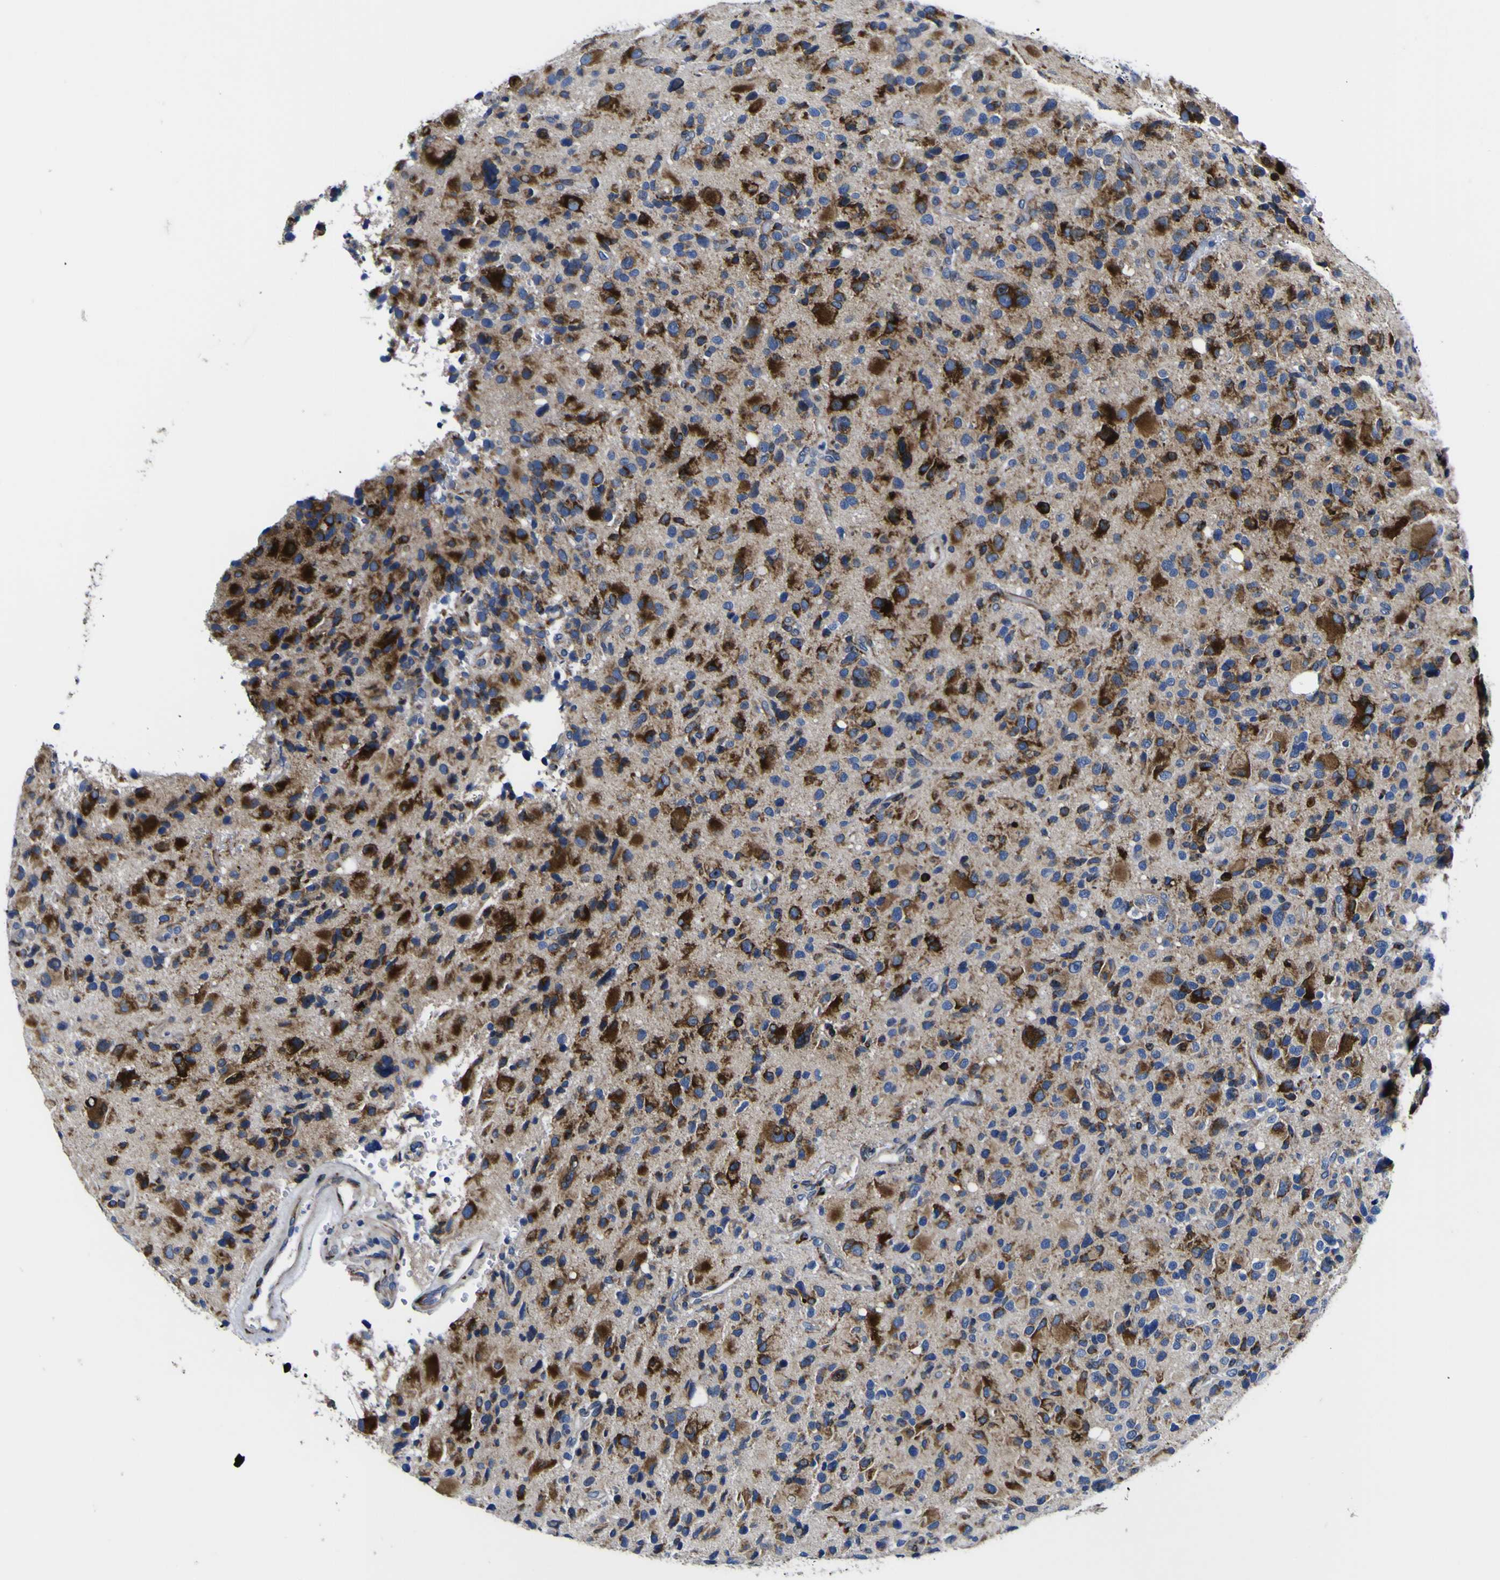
{"staining": {"intensity": "strong", "quantity": "25%-75%", "location": "cytoplasmic/membranous"}, "tissue": "glioma", "cell_type": "Tumor cells", "image_type": "cancer", "snomed": [{"axis": "morphology", "description": "Glioma, malignant, High grade"}, {"axis": "topography", "description": "Brain"}], "caption": "A histopathology image showing strong cytoplasmic/membranous expression in approximately 25%-75% of tumor cells in malignant glioma (high-grade), as visualized by brown immunohistochemical staining.", "gene": "SCD", "patient": {"sex": "male", "age": 48}}